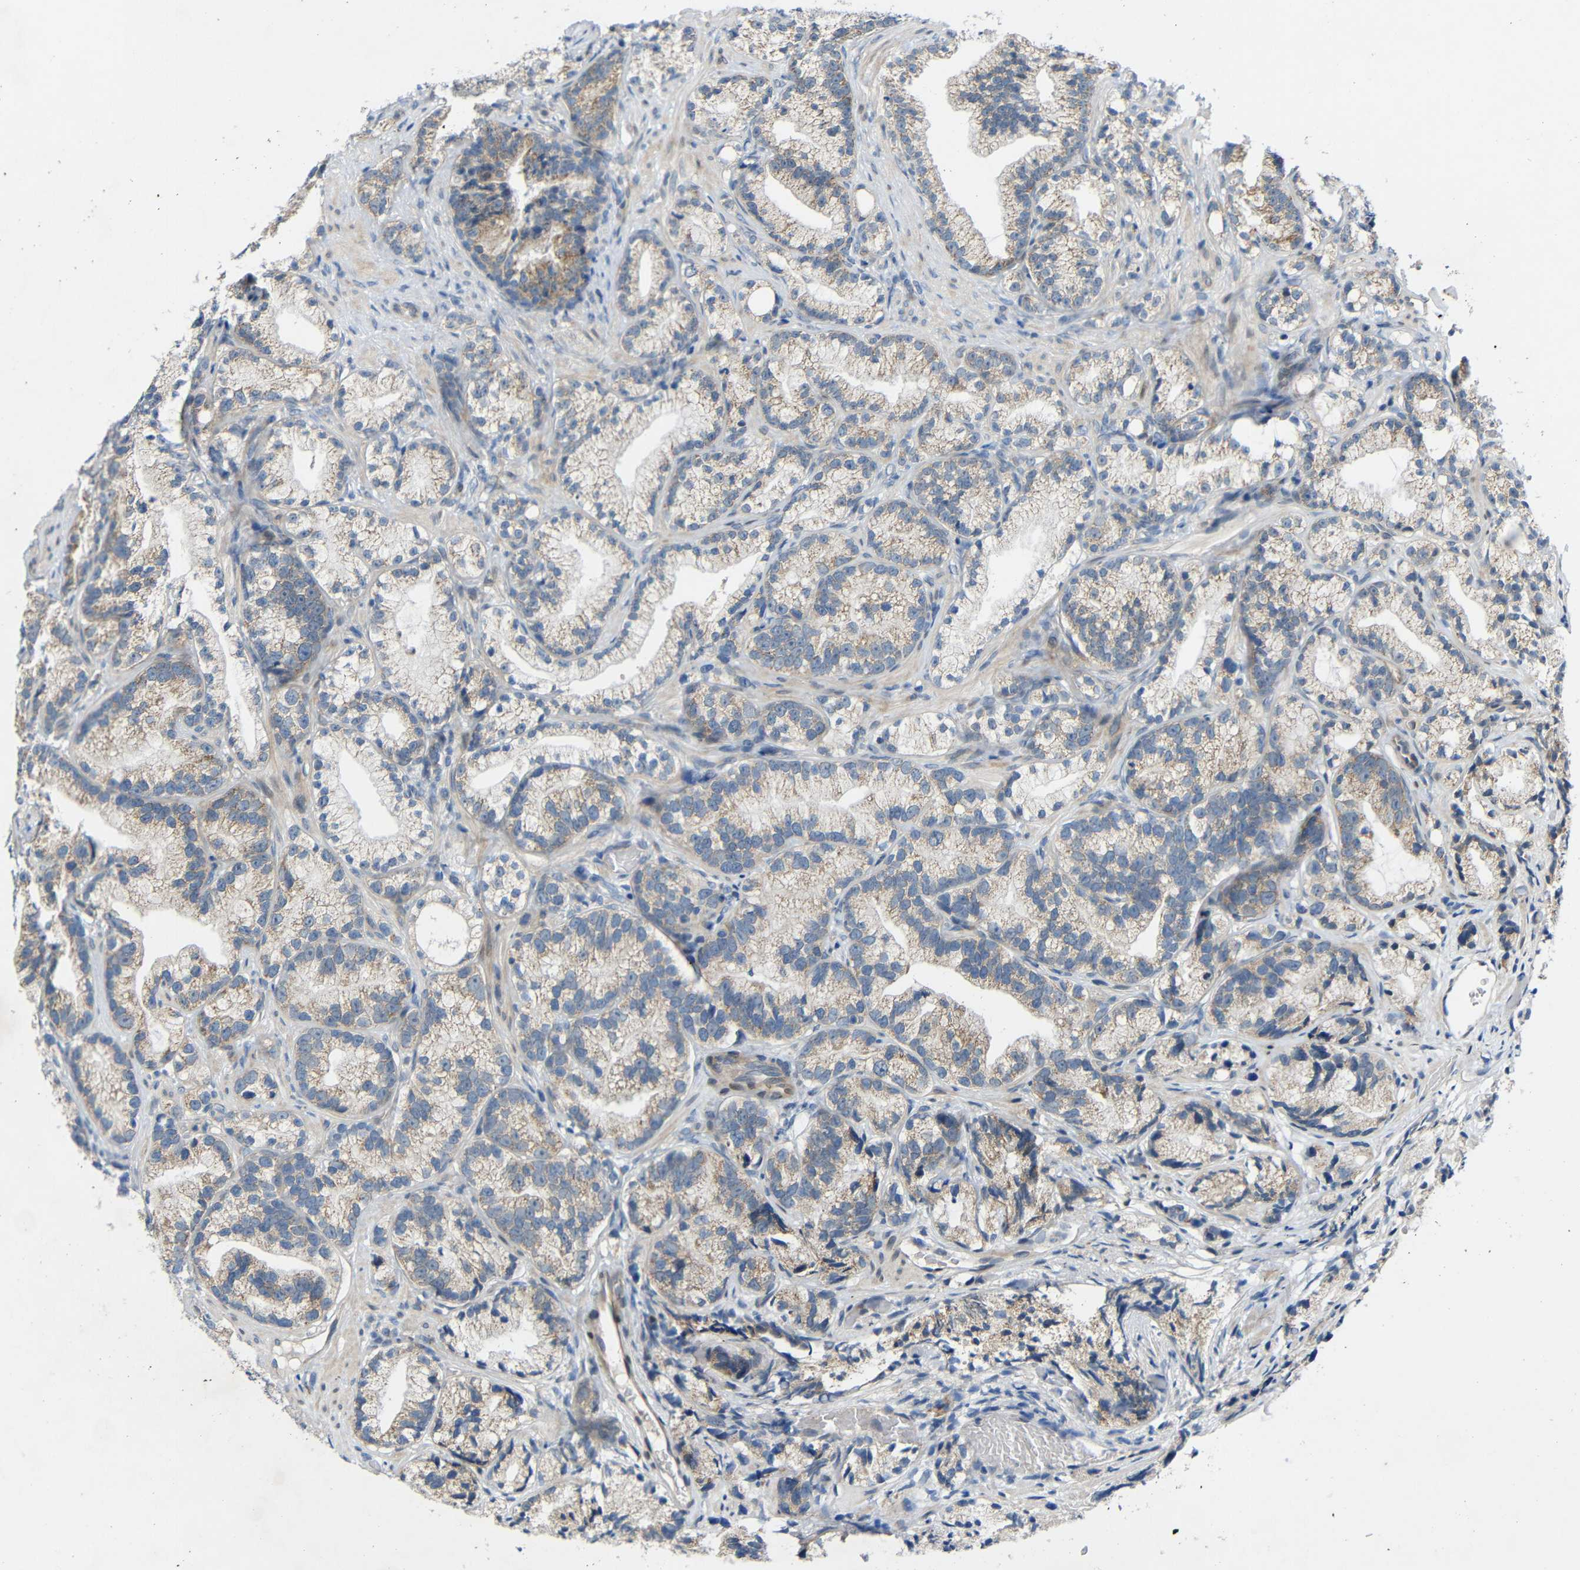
{"staining": {"intensity": "weak", "quantity": "25%-75%", "location": "cytoplasmic/membranous"}, "tissue": "prostate cancer", "cell_type": "Tumor cells", "image_type": "cancer", "snomed": [{"axis": "morphology", "description": "Adenocarcinoma, Low grade"}, {"axis": "topography", "description": "Prostate"}], "caption": "This image shows prostate cancer (adenocarcinoma (low-grade)) stained with immunohistochemistry (IHC) to label a protein in brown. The cytoplasmic/membranous of tumor cells show weak positivity for the protein. Nuclei are counter-stained blue.", "gene": "TMEM25", "patient": {"sex": "male", "age": 89}}